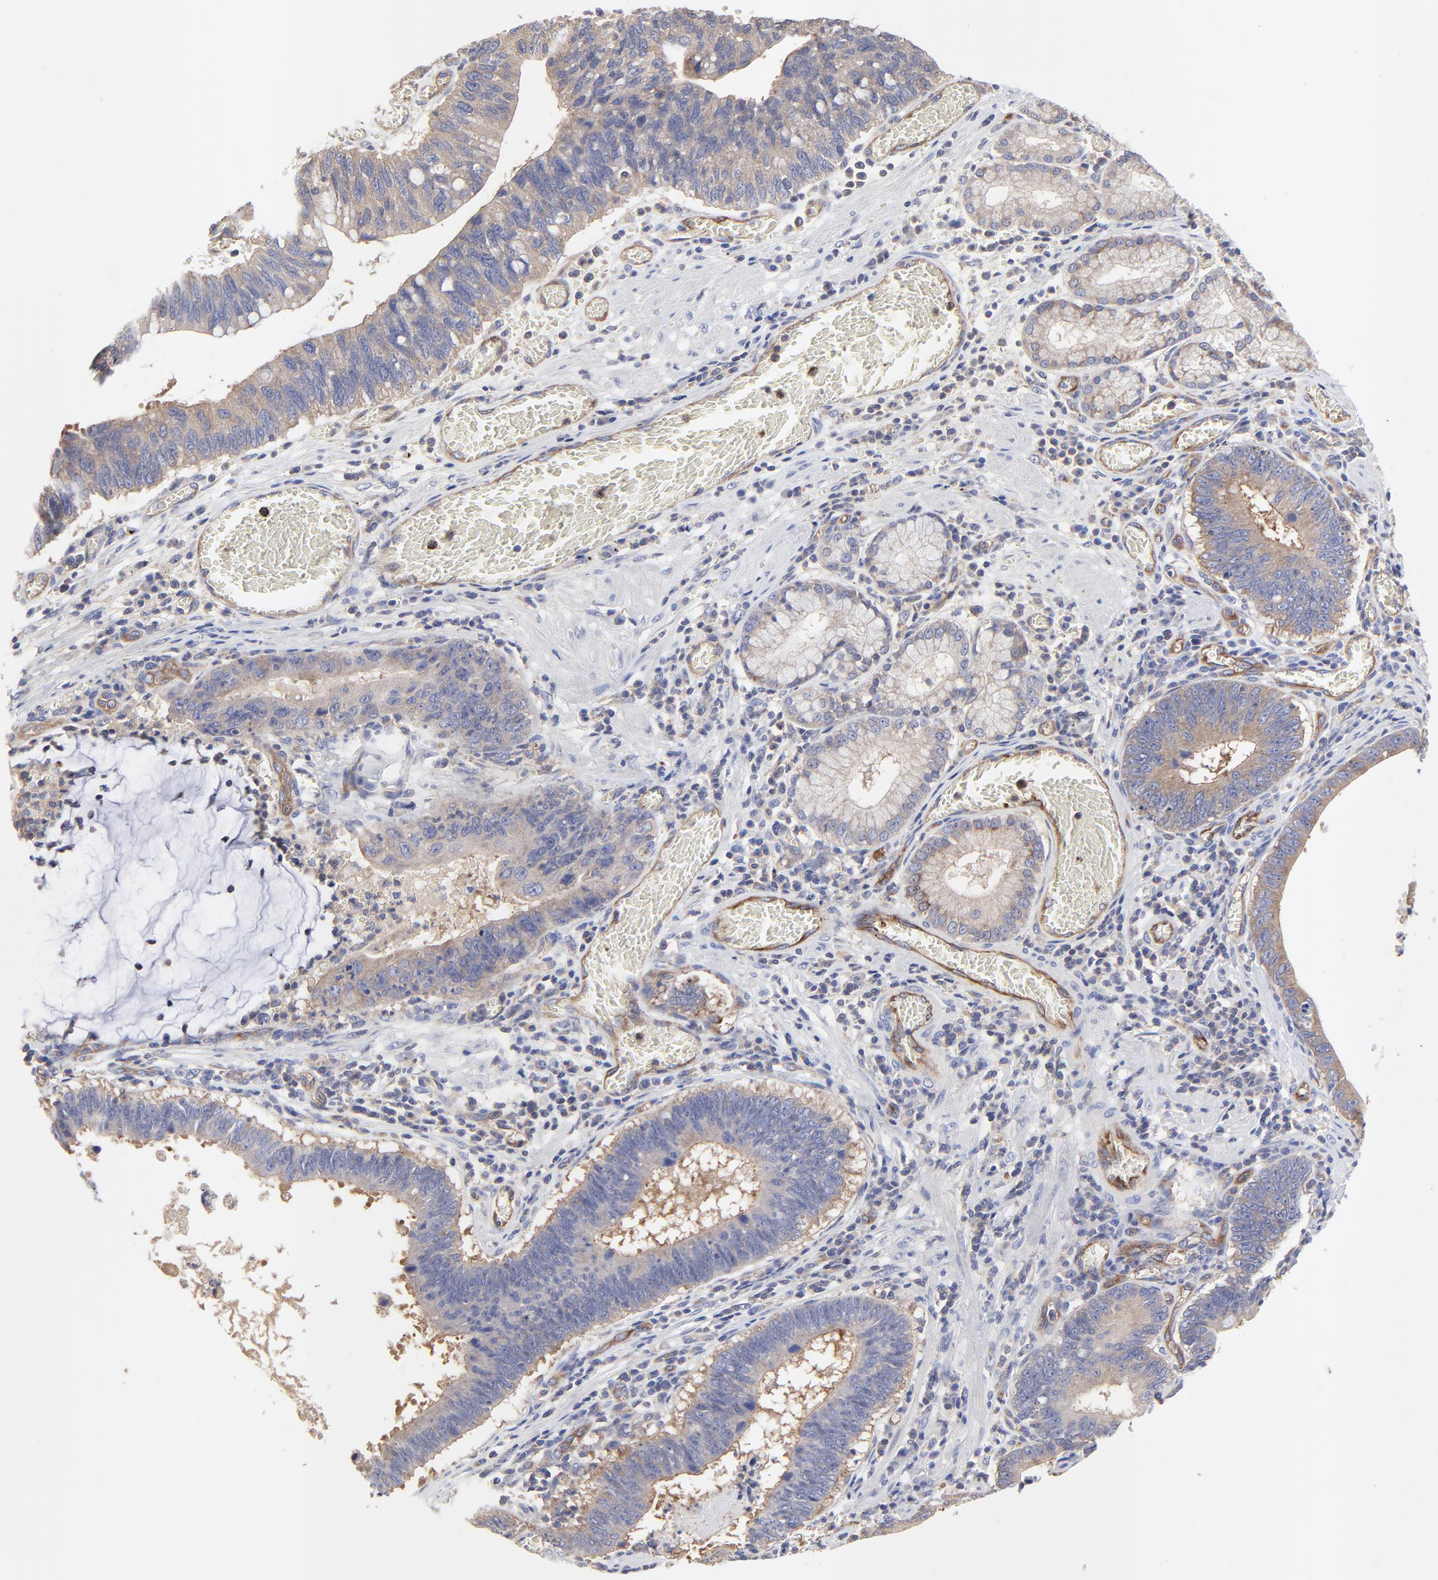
{"staining": {"intensity": "moderate", "quantity": "25%-75%", "location": "cytoplasmic/membranous"}, "tissue": "stomach cancer", "cell_type": "Tumor cells", "image_type": "cancer", "snomed": [{"axis": "morphology", "description": "Adenocarcinoma, NOS"}, {"axis": "topography", "description": "Stomach"}, {"axis": "topography", "description": "Gastric cardia"}], "caption": "High-magnification brightfield microscopy of adenocarcinoma (stomach) stained with DAB (brown) and counterstained with hematoxylin (blue). tumor cells exhibit moderate cytoplasmic/membranous expression is identified in approximately25%-75% of cells.", "gene": "SULF2", "patient": {"sex": "male", "age": 59}}